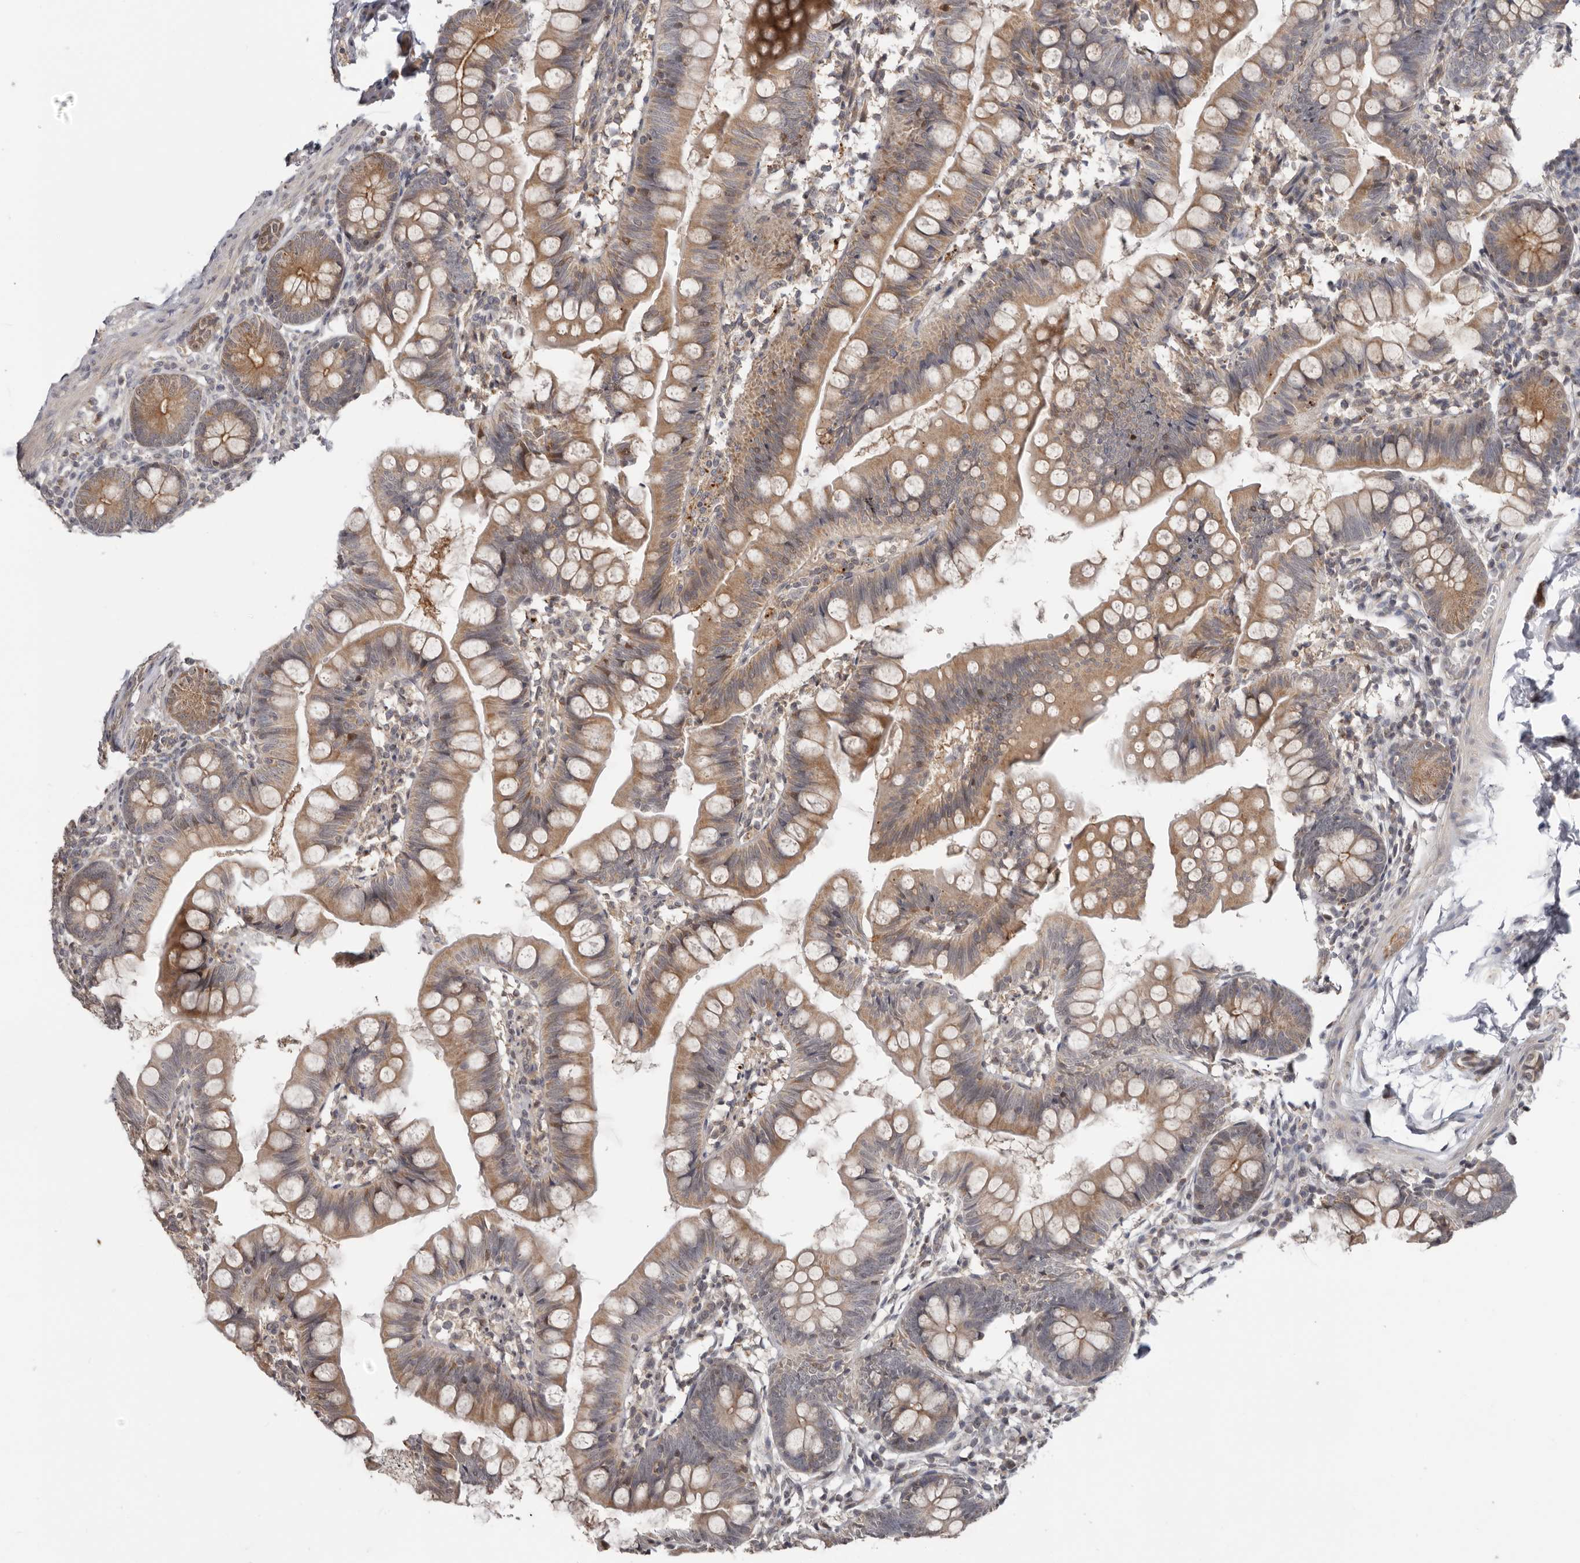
{"staining": {"intensity": "moderate", "quantity": ">75%", "location": "cytoplasmic/membranous"}, "tissue": "small intestine", "cell_type": "Glandular cells", "image_type": "normal", "snomed": [{"axis": "morphology", "description": "Normal tissue, NOS"}, {"axis": "topography", "description": "Small intestine"}], "caption": "Brown immunohistochemical staining in unremarkable small intestine shows moderate cytoplasmic/membranous expression in approximately >75% of glandular cells.", "gene": "BAD", "patient": {"sex": "male", "age": 7}}